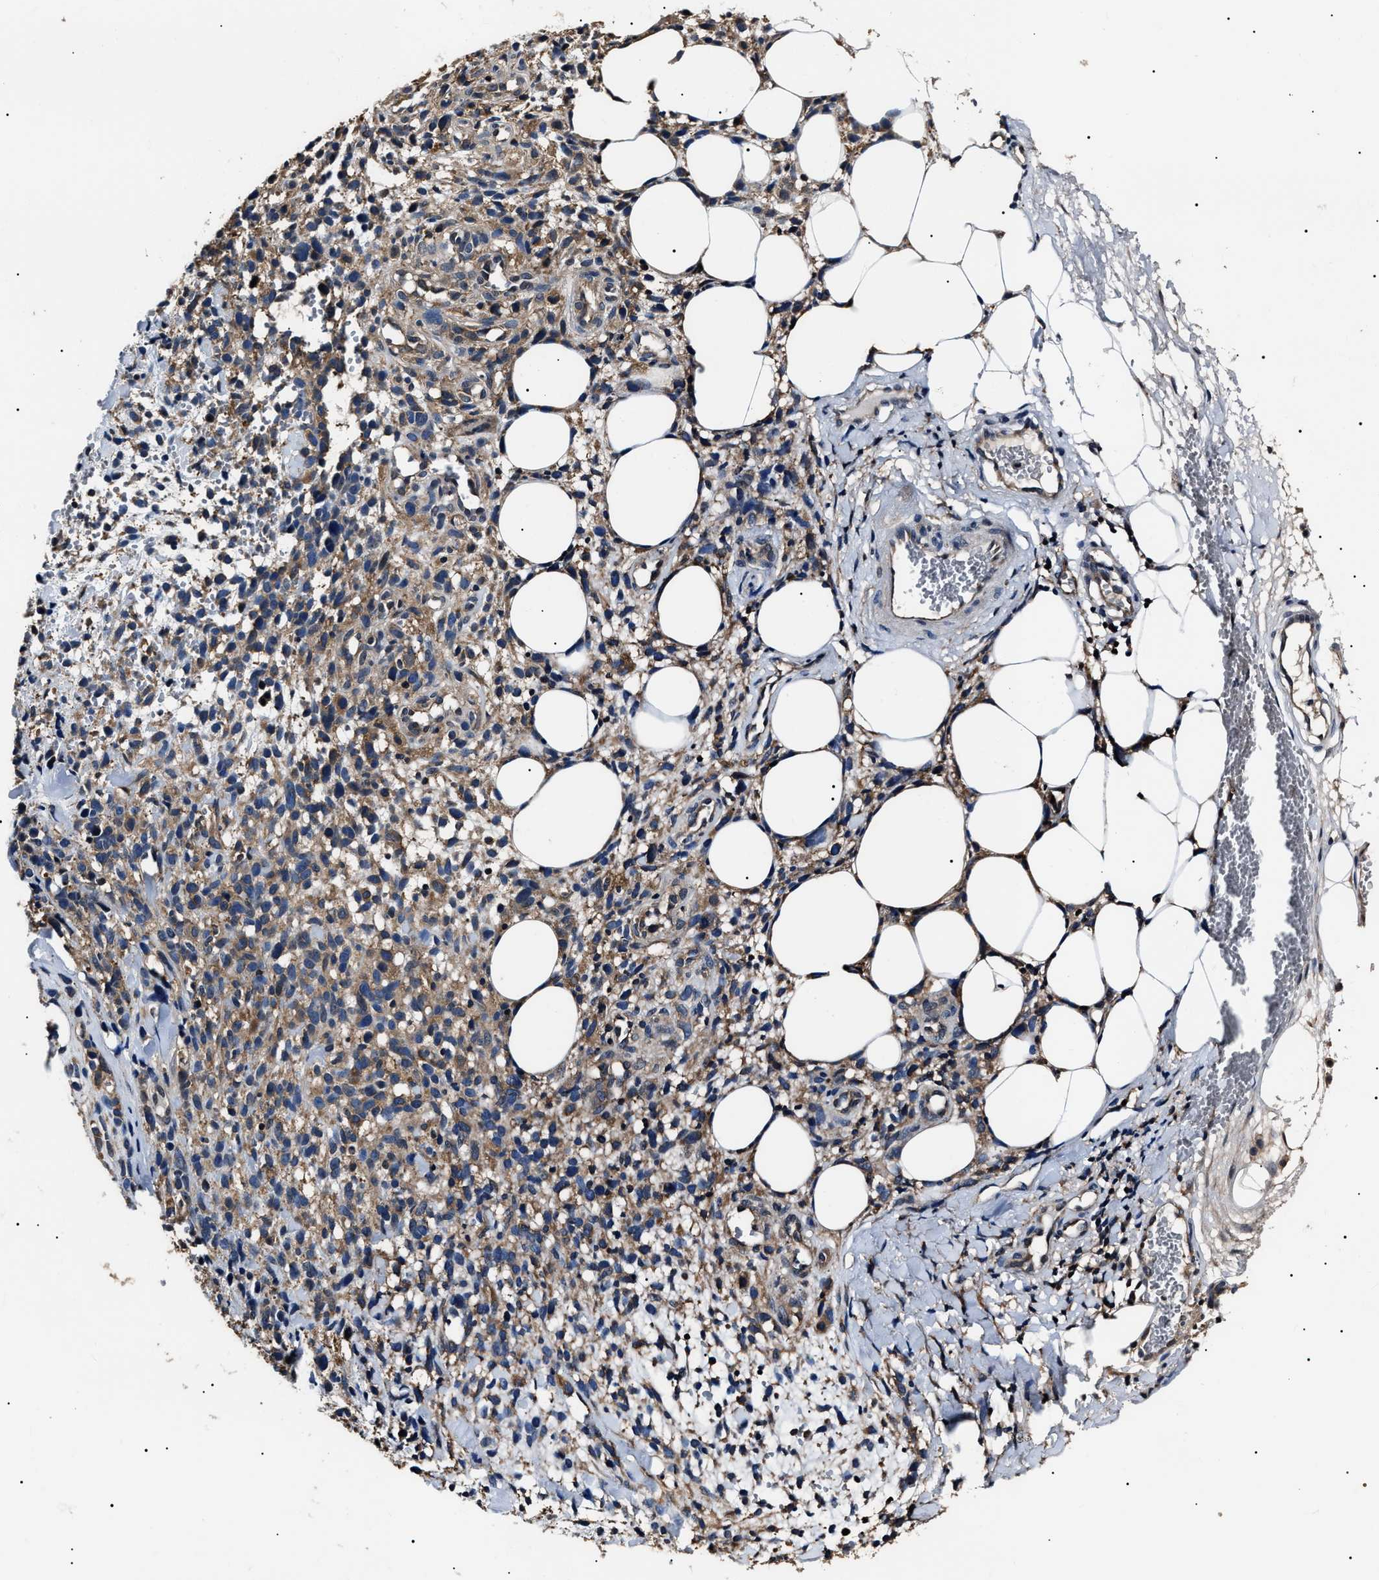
{"staining": {"intensity": "weak", "quantity": "<25%", "location": "cytoplasmic/membranous"}, "tissue": "melanoma", "cell_type": "Tumor cells", "image_type": "cancer", "snomed": [{"axis": "morphology", "description": "Malignant melanoma, NOS"}, {"axis": "topography", "description": "Skin"}], "caption": "An immunohistochemistry photomicrograph of malignant melanoma is shown. There is no staining in tumor cells of malignant melanoma. Nuclei are stained in blue.", "gene": "CCT8", "patient": {"sex": "female", "age": 55}}